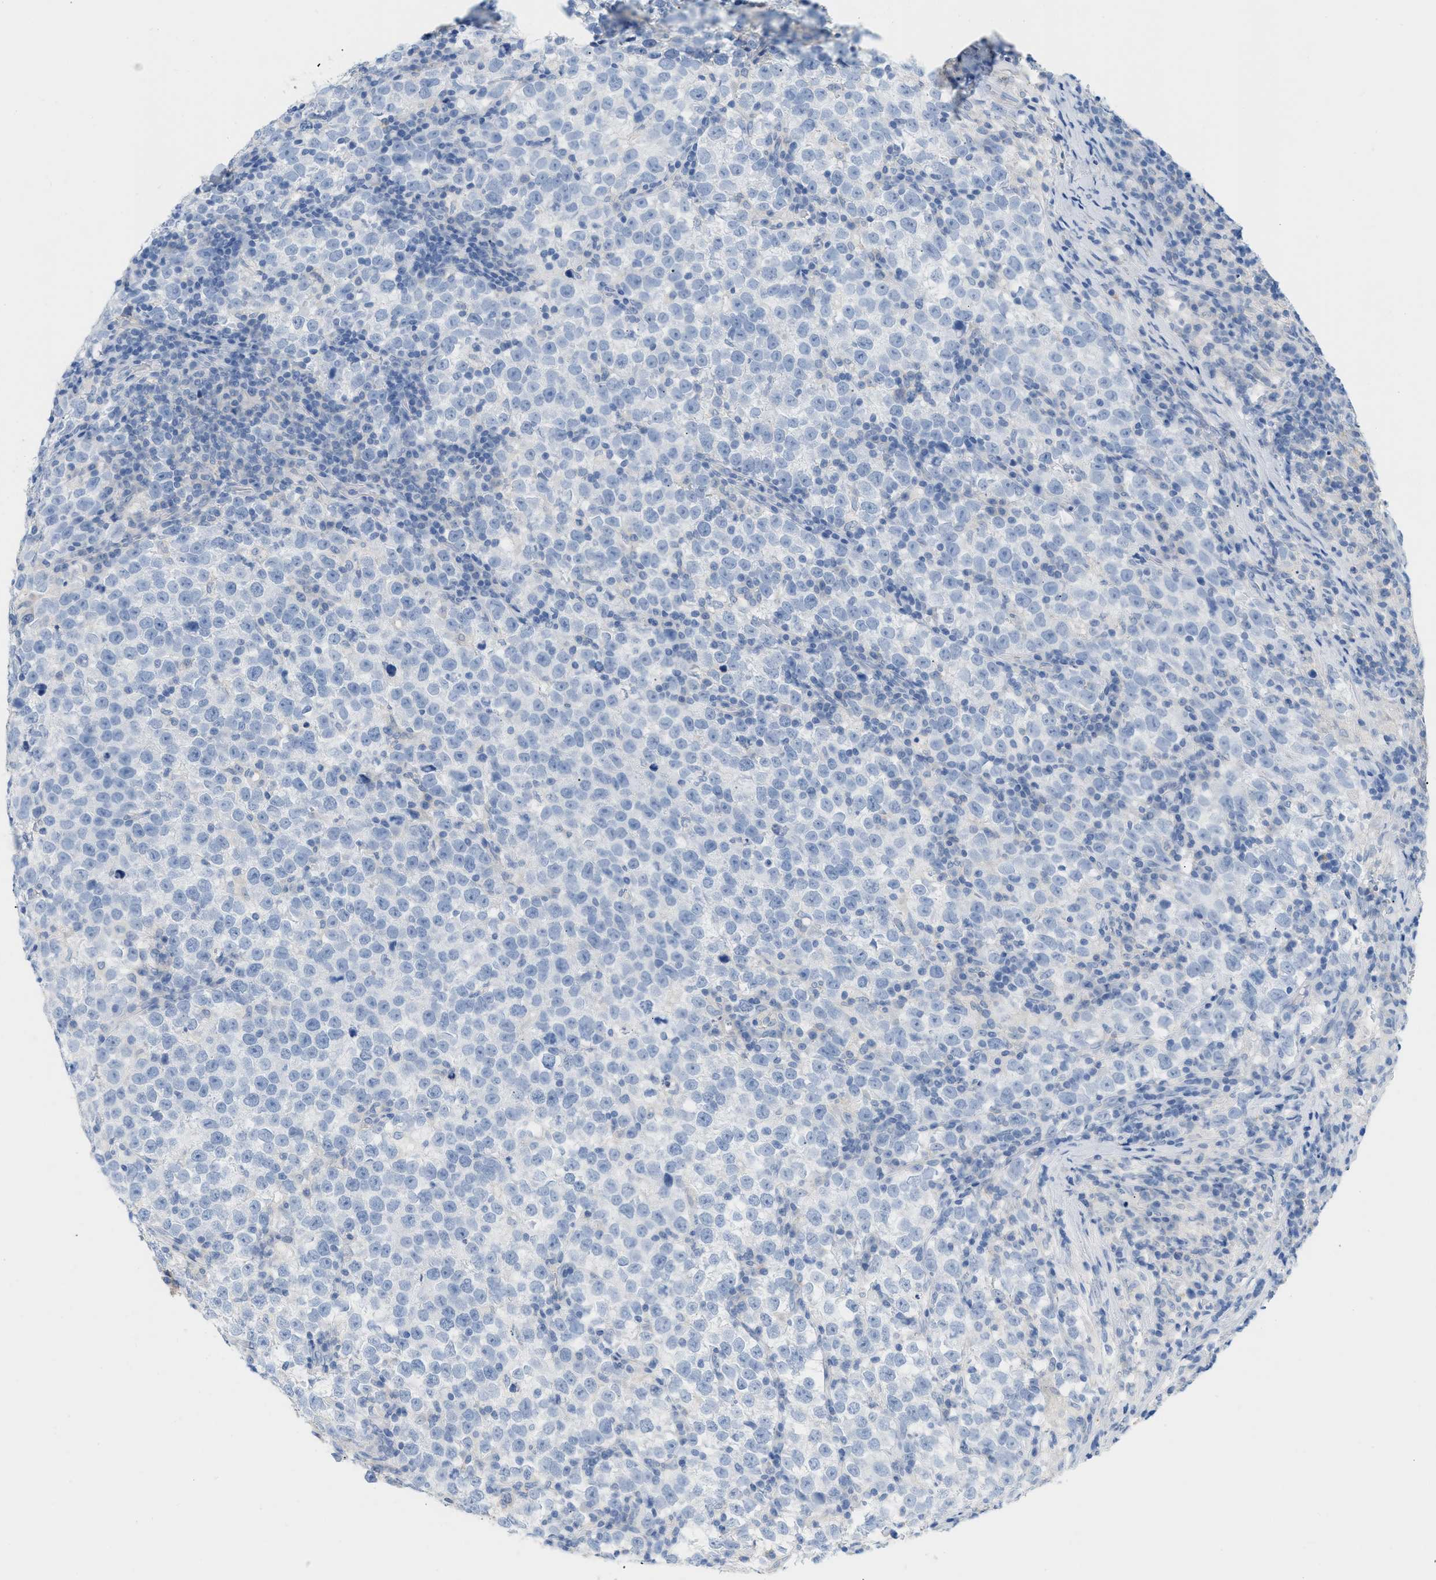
{"staining": {"intensity": "negative", "quantity": "none", "location": "none"}, "tissue": "testis cancer", "cell_type": "Tumor cells", "image_type": "cancer", "snomed": [{"axis": "morphology", "description": "Normal tissue, NOS"}, {"axis": "morphology", "description": "Seminoma, NOS"}, {"axis": "topography", "description": "Testis"}], "caption": "Tumor cells are negative for brown protein staining in testis seminoma. Brightfield microscopy of IHC stained with DAB (brown) and hematoxylin (blue), captured at high magnification.", "gene": "PAPPA", "patient": {"sex": "male", "age": 43}}